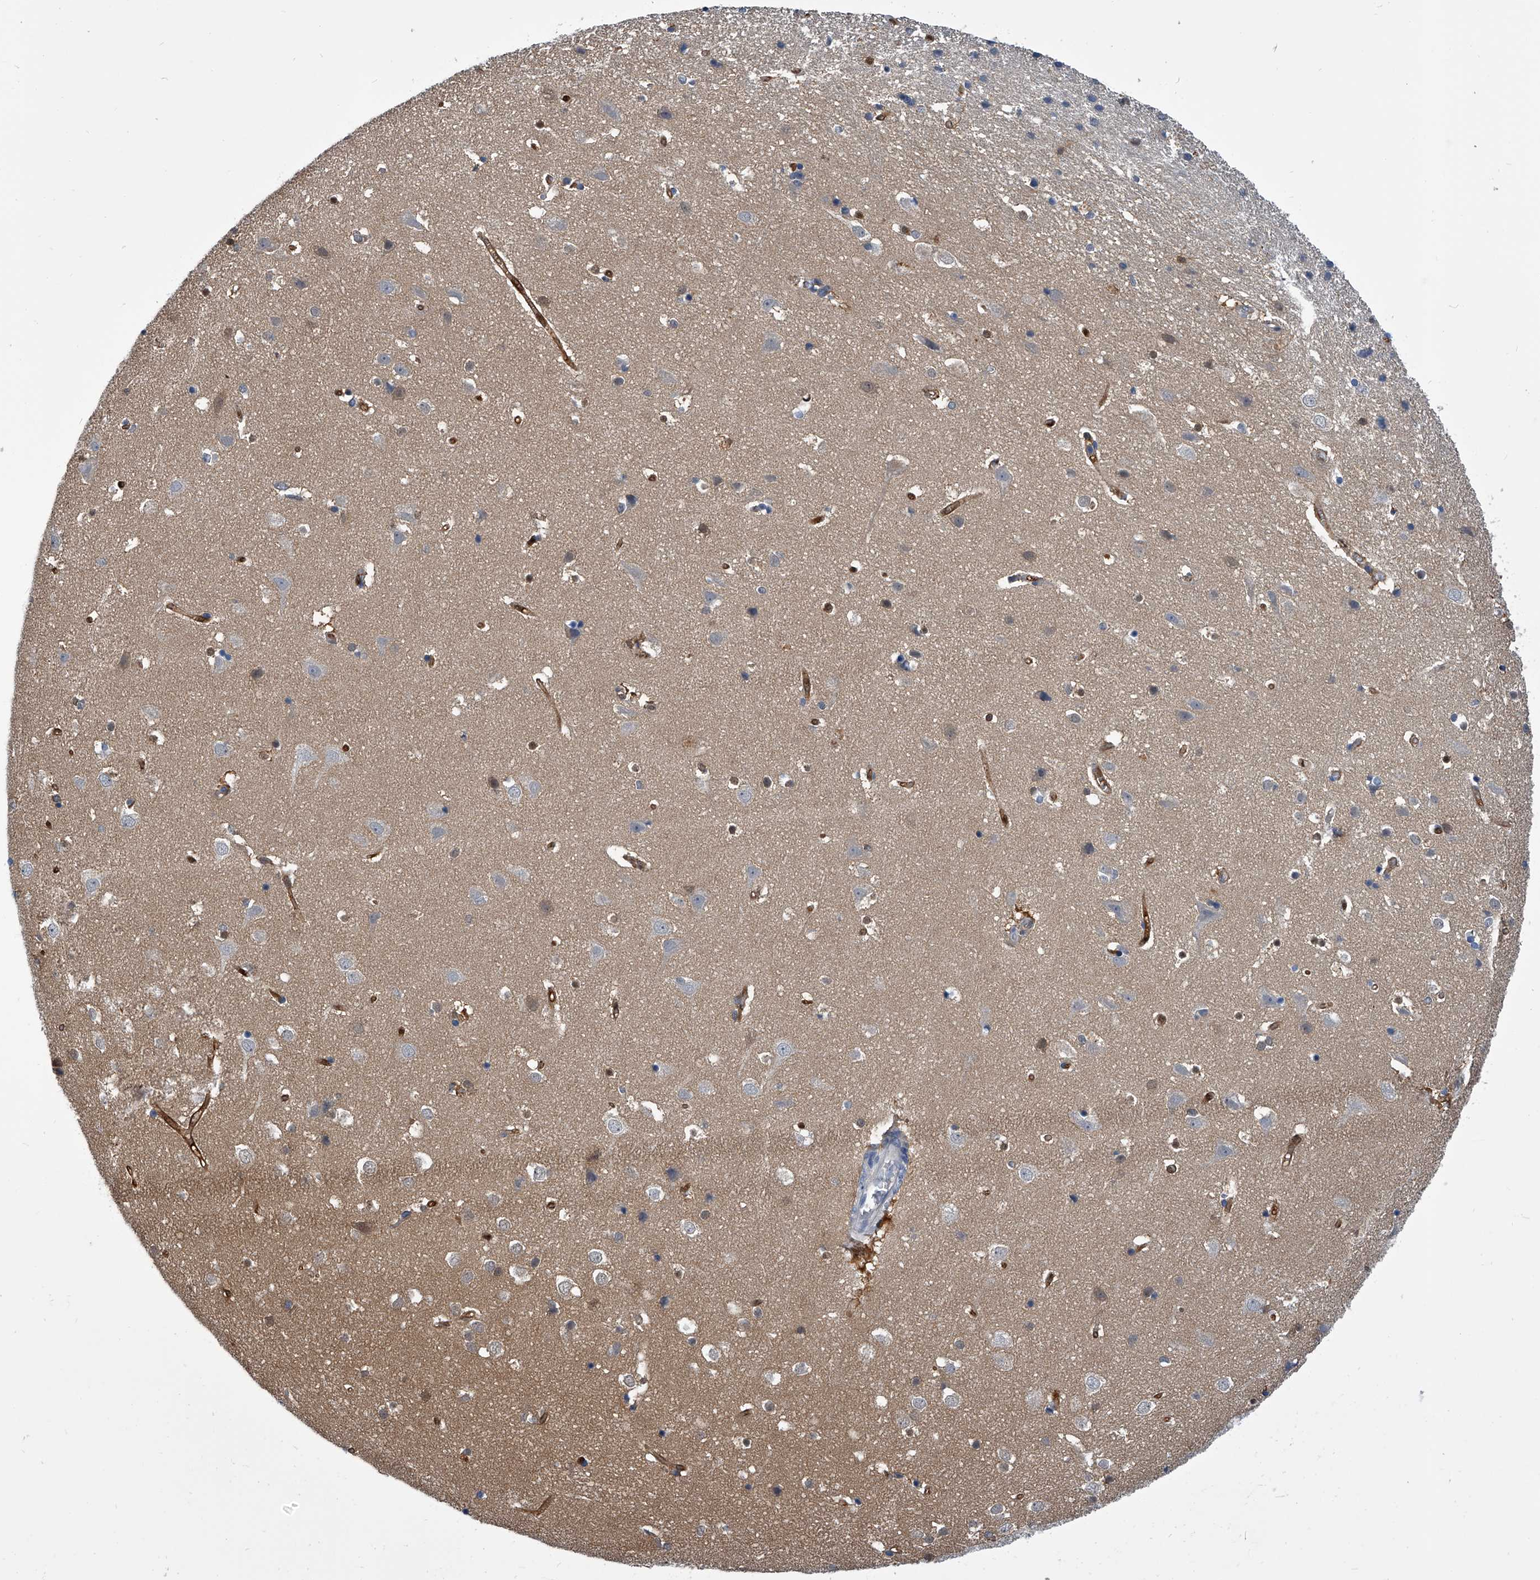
{"staining": {"intensity": "moderate", "quantity": ">75%", "location": "cytoplasmic/membranous"}, "tissue": "cerebral cortex", "cell_type": "Endothelial cells", "image_type": "normal", "snomed": [{"axis": "morphology", "description": "Normal tissue, NOS"}, {"axis": "topography", "description": "Cerebral cortex"}], "caption": "High-power microscopy captured an IHC histopathology image of benign cerebral cortex, revealing moderate cytoplasmic/membranous expression in approximately >75% of endothelial cells.", "gene": "PDXK", "patient": {"sex": "male", "age": 54}}